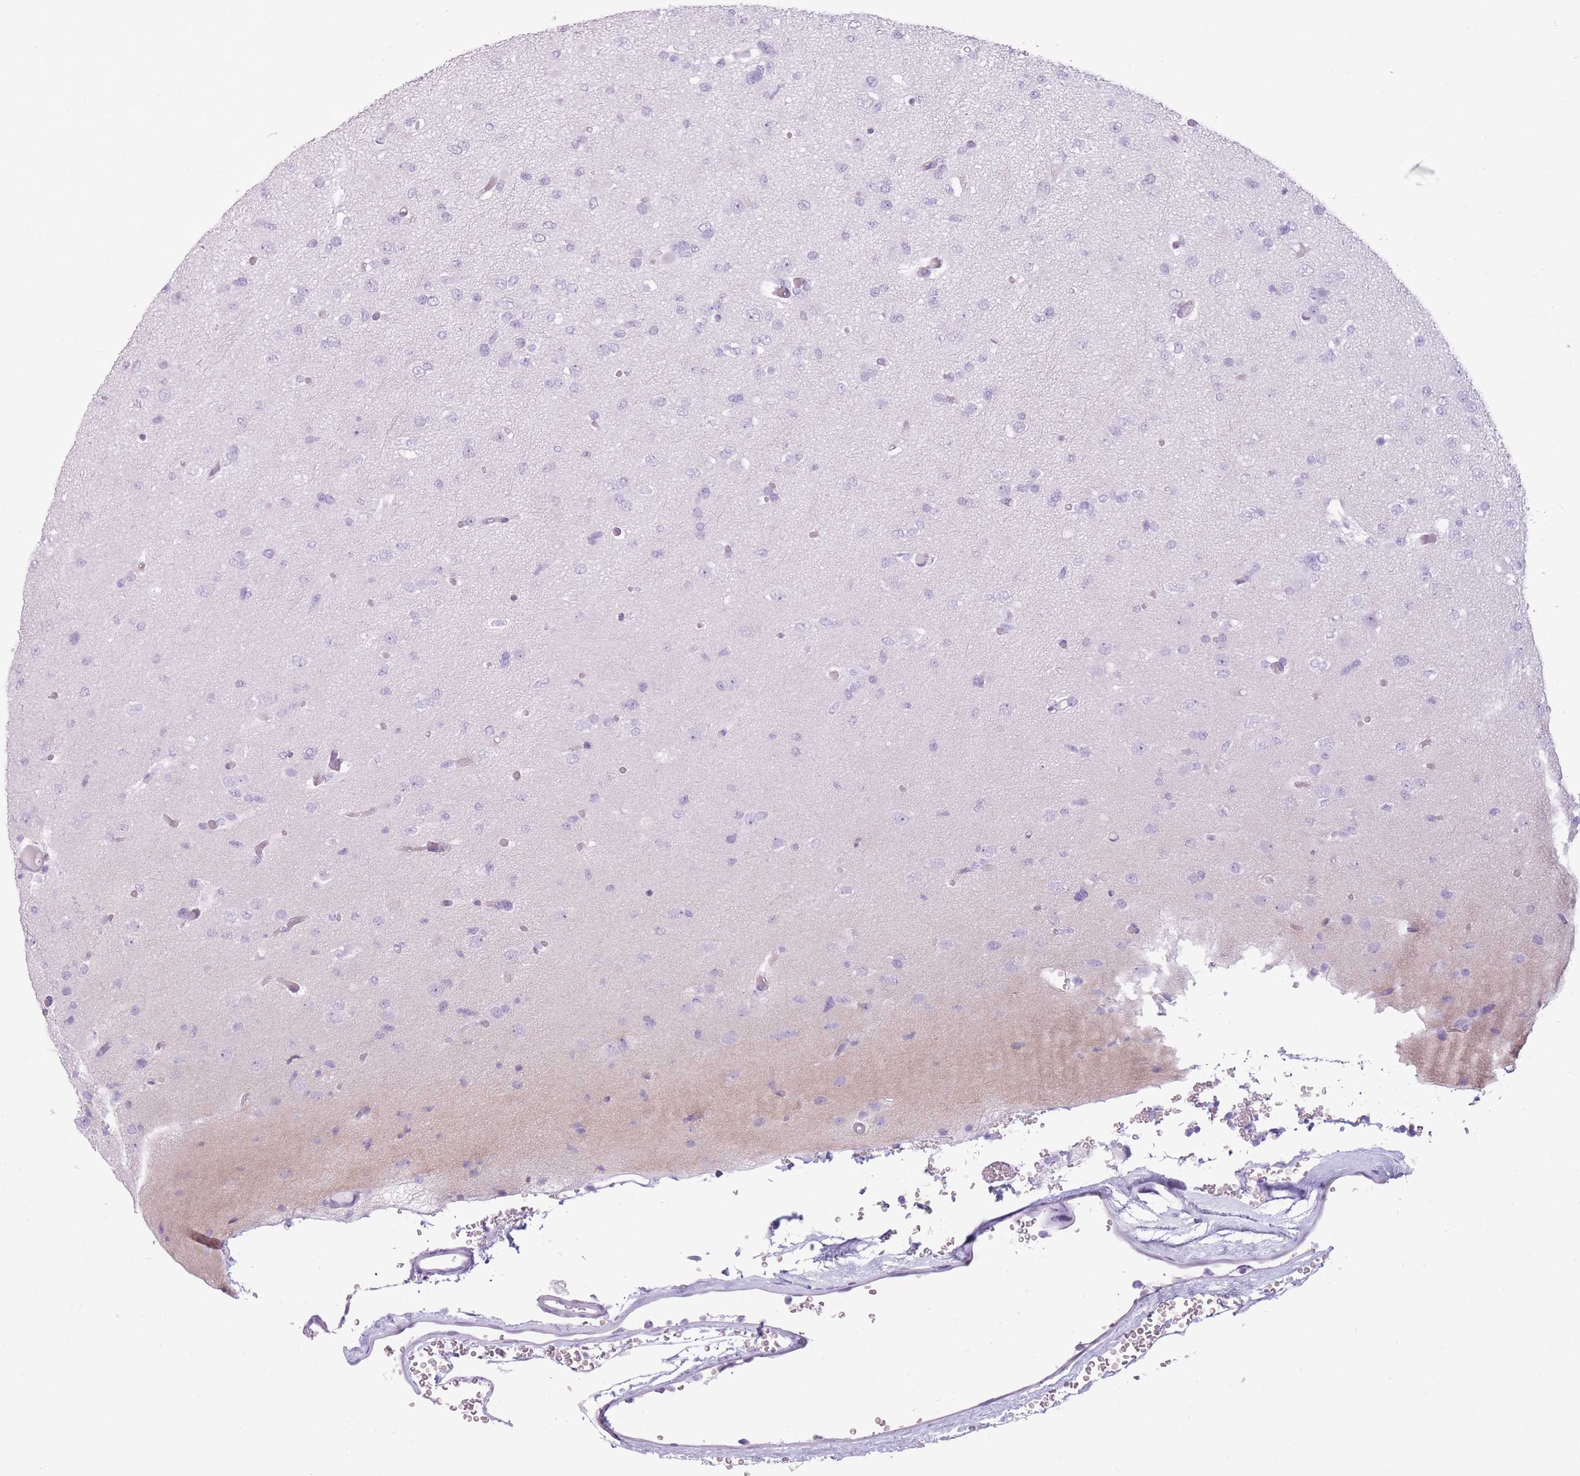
{"staining": {"intensity": "negative", "quantity": "none", "location": "none"}, "tissue": "glioma", "cell_type": "Tumor cells", "image_type": "cancer", "snomed": [{"axis": "morphology", "description": "Glioma, malignant, Low grade"}, {"axis": "topography", "description": "Brain"}], "caption": "DAB (3,3'-diaminobenzidine) immunohistochemical staining of human malignant low-grade glioma exhibits no significant expression in tumor cells.", "gene": "GOLGA6D", "patient": {"sex": "female", "age": 22}}